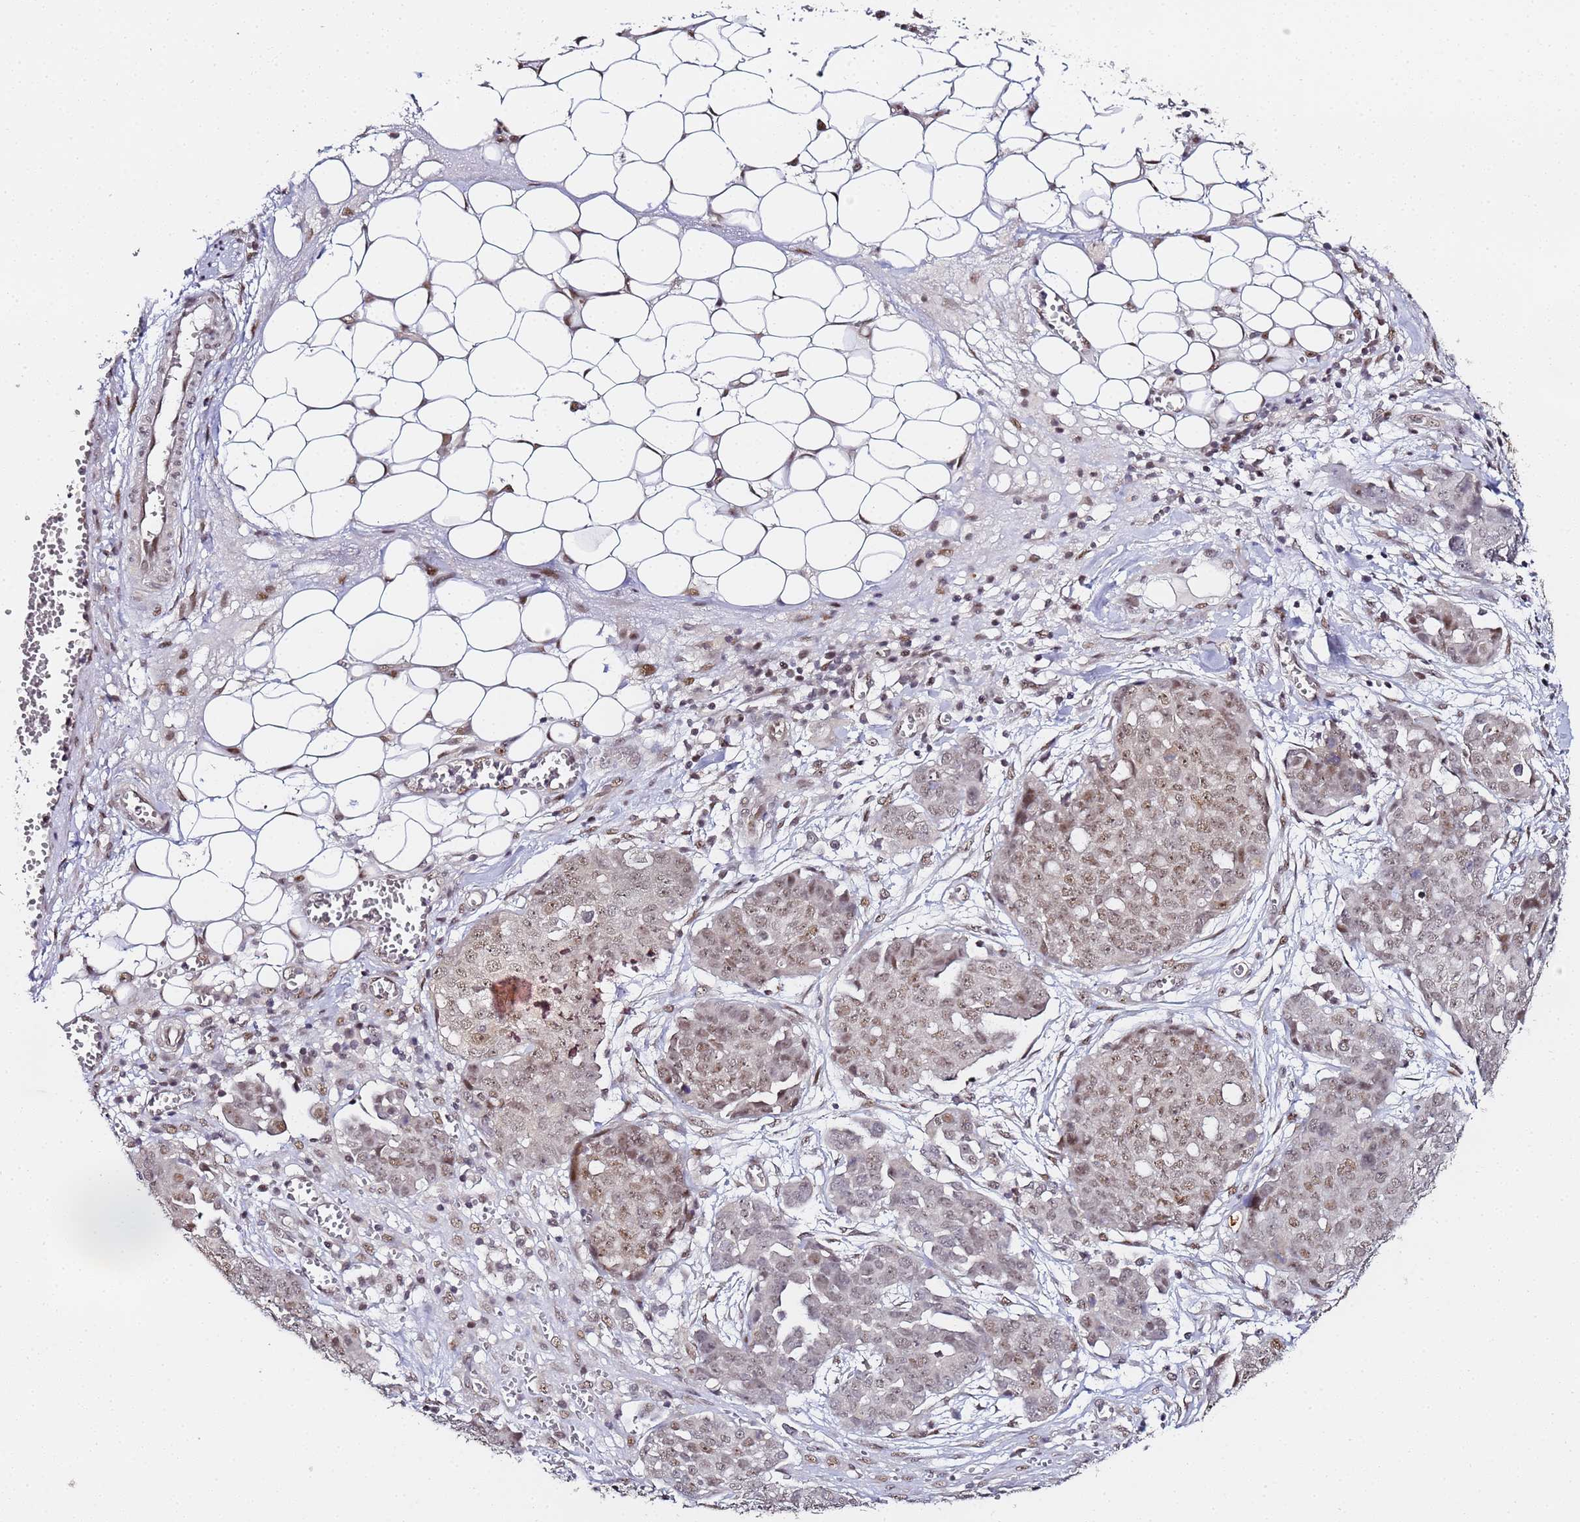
{"staining": {"intensity": "moderate", "quantity": "25%-75%", "location": "nuclear"}, "tissue": "ovarian cancer", "cell_type": "Tumor cells", "image_type": "cancer", "snomed": [{"axis": "morphology", "description": "Cystadenocarcinoma, serous, NOS"}, {"axis": "topography", "description": "Soft tissue"}, {"axis": "topography", "description": "Ovary"}], "caption": "Brown immunohistochemical staining in human ovarian cancer displays moderate nuclear positivity in approximately 25%-75% of tumor cells.", "gene": "LSM3", "patient": {"sex": "female", "age": 57}}